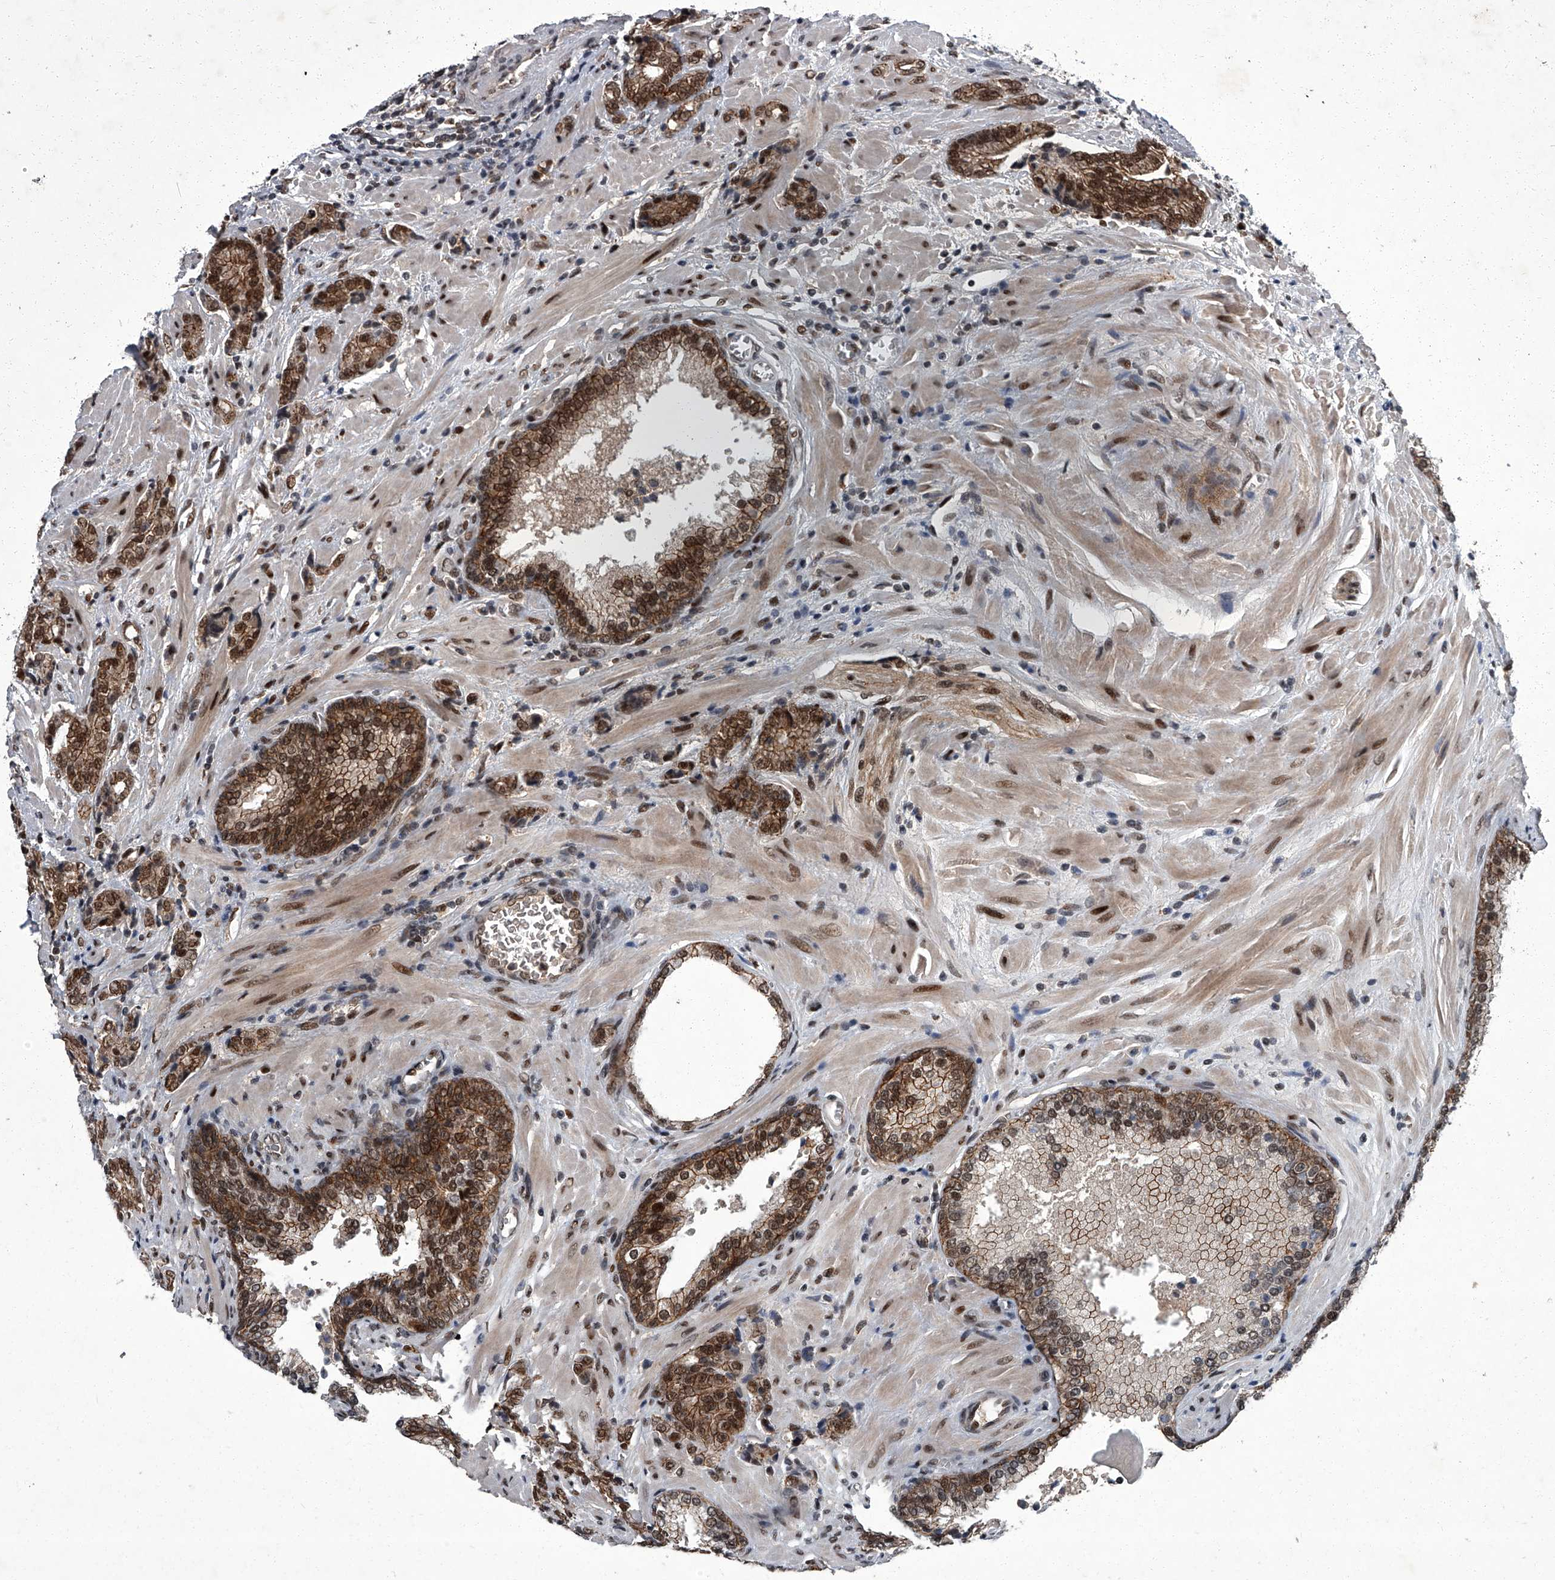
{"staining": {"intensity": "strong", "quantity": ">75%", "location": "cytoplasmic/membranous,nuclear"}, "tissue": "prostate cancer", "cell_type": "Tumor cells", "image_type": "cancer", "snomed": [{"axis": "morphology", "description": "Adenocarcinoma, High grade"}, {"axis": "topography", "description": "Prostate"}], "caption": "Immunohistochemistry photomicrograph of neoplastic tissue: human prostate cancer stained using immunohistochemistry (IHC) exhibits high levels of strong protein expression localized specifically in the cytoplasmic/membranous and nuclear of tumor cells, appearing as a cytoplasmic/membranous and nuclear brown color.", "gene": "ZNF518B", "patient": {"sex": "male", "age": 57}}